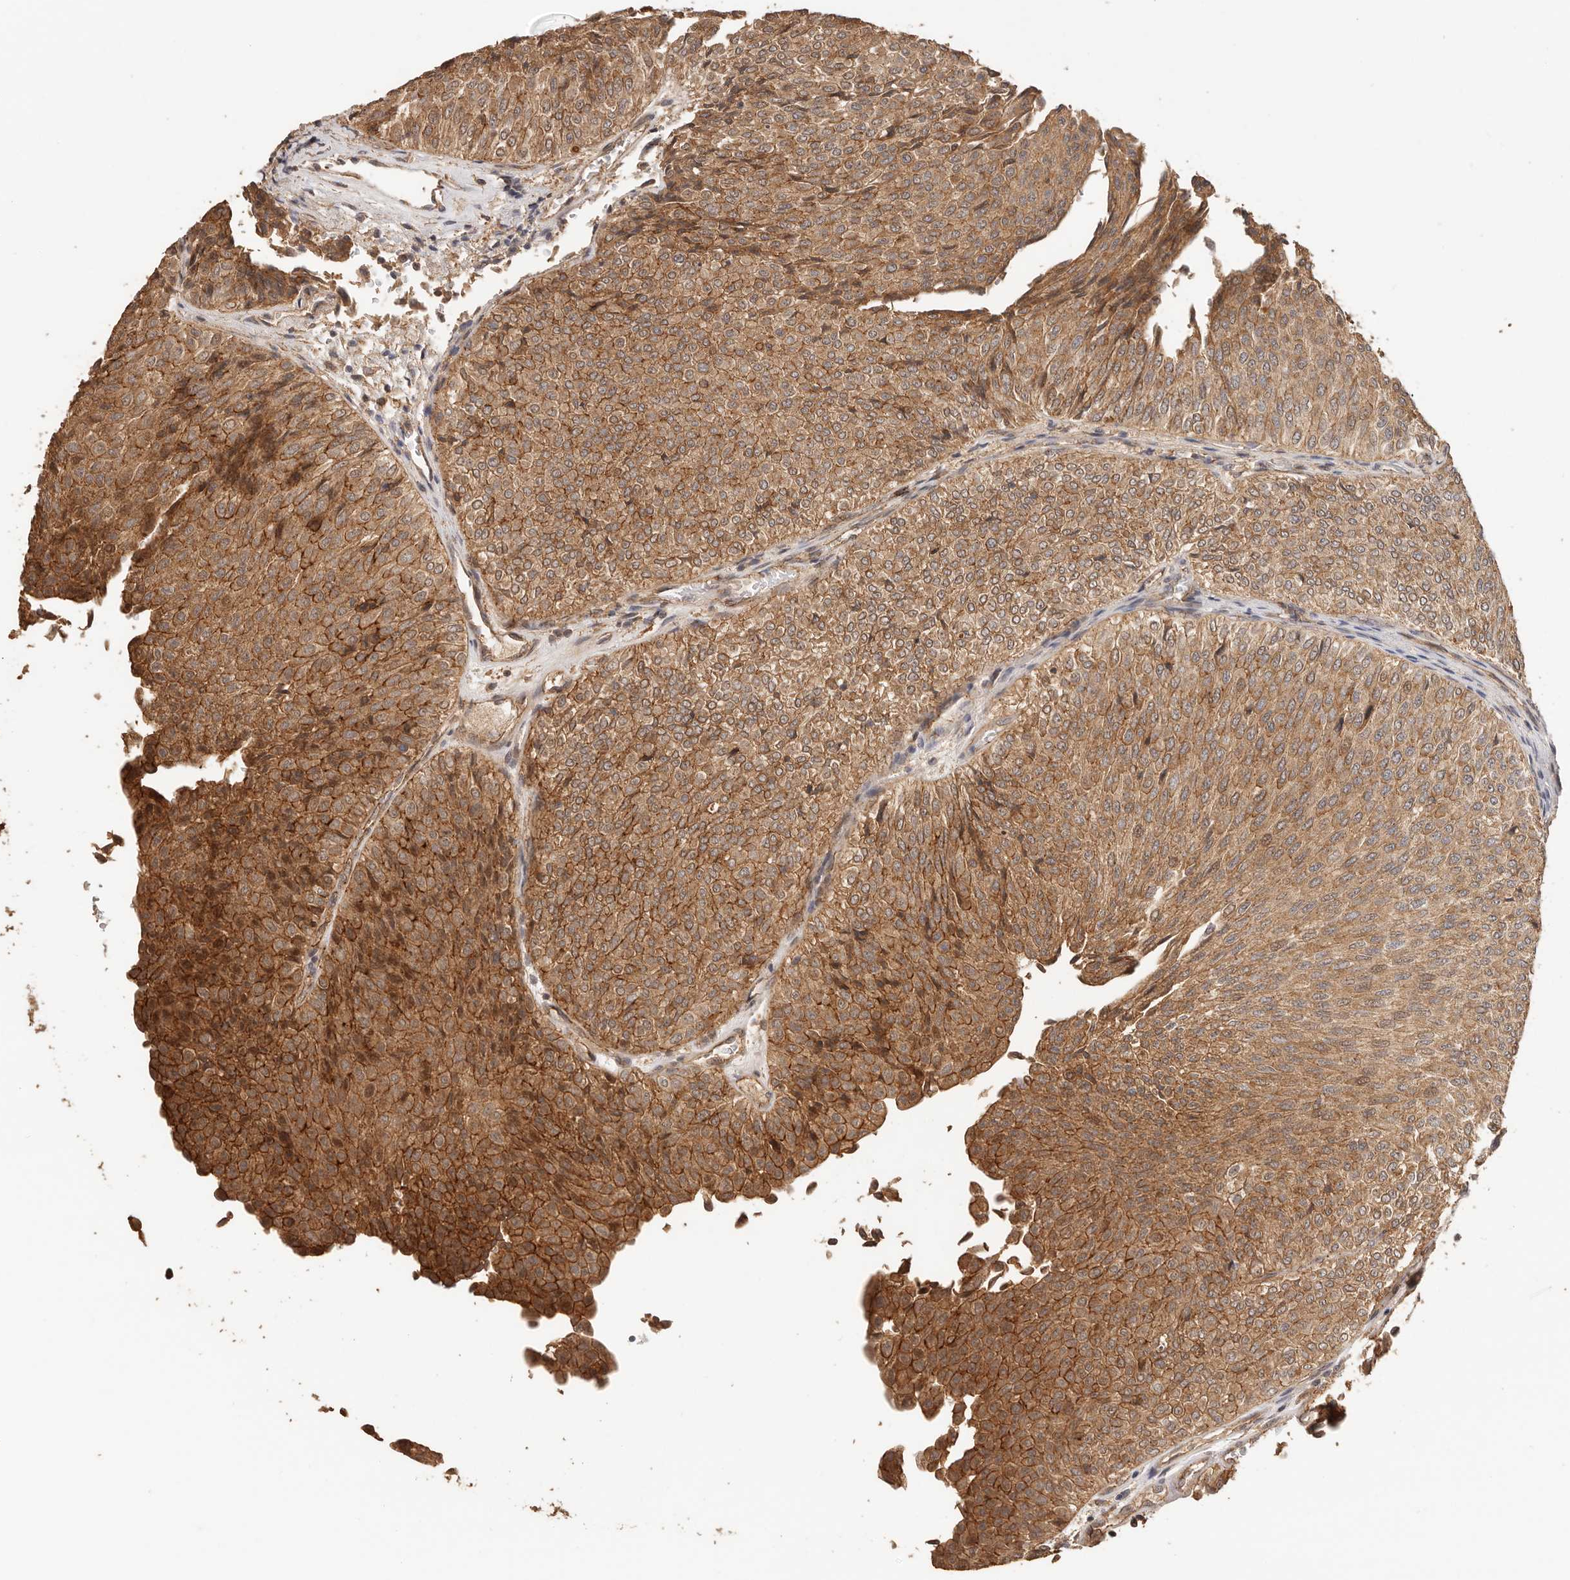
{"staining": {"intensity": "strong", "quantity": ">75%", "location": "cytoplasmic/membranous"}, "tissue": "urothelial cancer", "cell_type": "Tumor cells", "image_type": "cancer", "snomed": [{"axis": "morphology", "description": "Urothelial carcinoma, Low grade"}, {"axis": "topography", "description": "Urinary bladder"}], "caption": "Immunohistochemistry micrograph of neoplastic tissue: urothelial carcinoma (low-grade) stained using IHC shows high levels of strong protein expression localized specifically in the cytoplasmic/membranous of tumor cells, appearing as a cytoplasmic/membranous brown color.", "gene": "AFDN", "patient": {"sex": "male", "age": 78}}